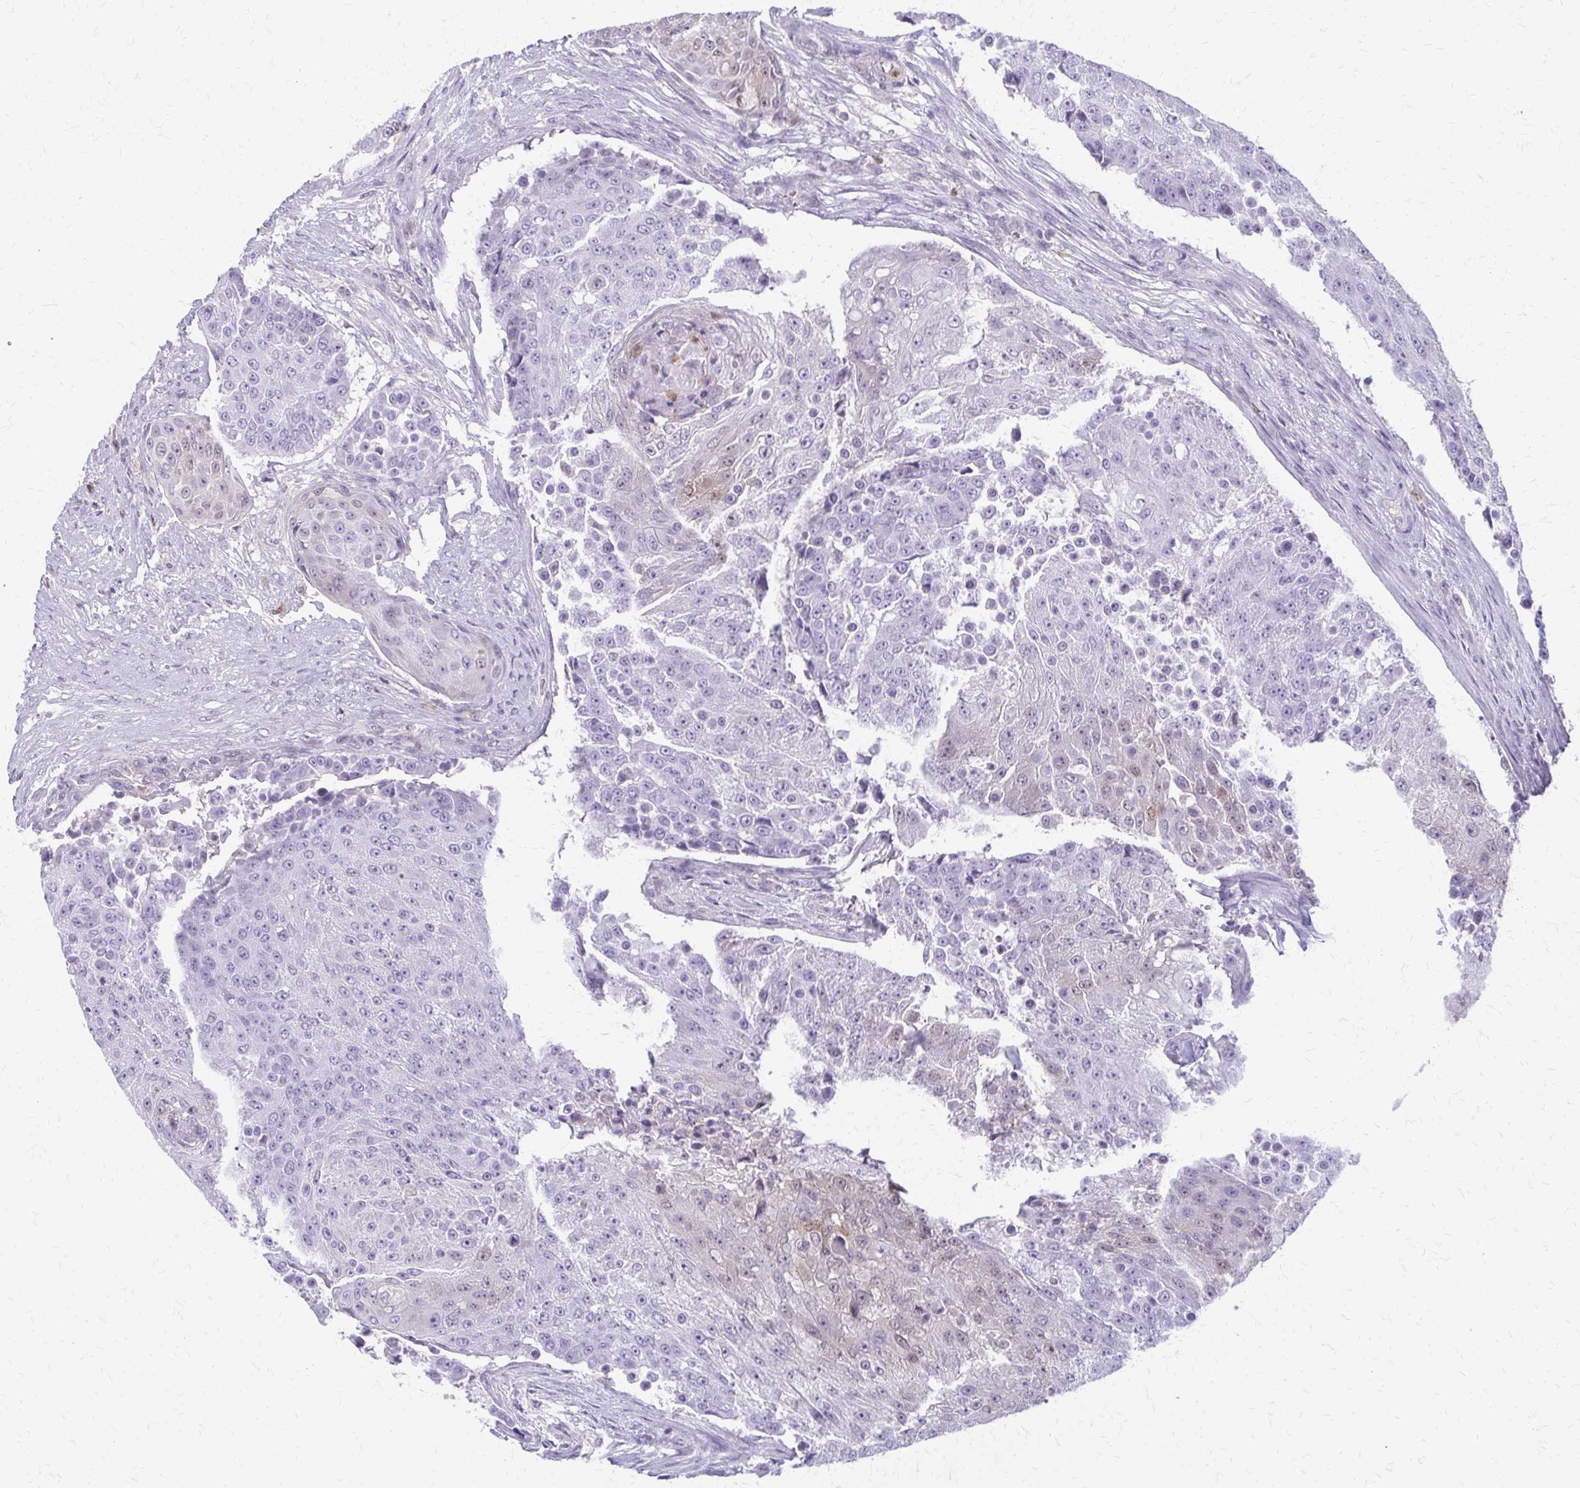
{"staining": {"intensity": "negative", "quantity": "none", "location": "none"}, "tissue": "urothelial cancer", "cell_type": "Tumor cells", "image_type": "cancer", "snomed": [{"axis": "morphology", "description": "Urothelial carcinoma, High grade"}, {"axis": "topography", "description": "Urinary bladder"}], "caption": "A micrograph of human urothelial cancer is negative for staining in tumor cells.", "gene": "GLRX", "patient": {"sex": "female", "age": 63}}